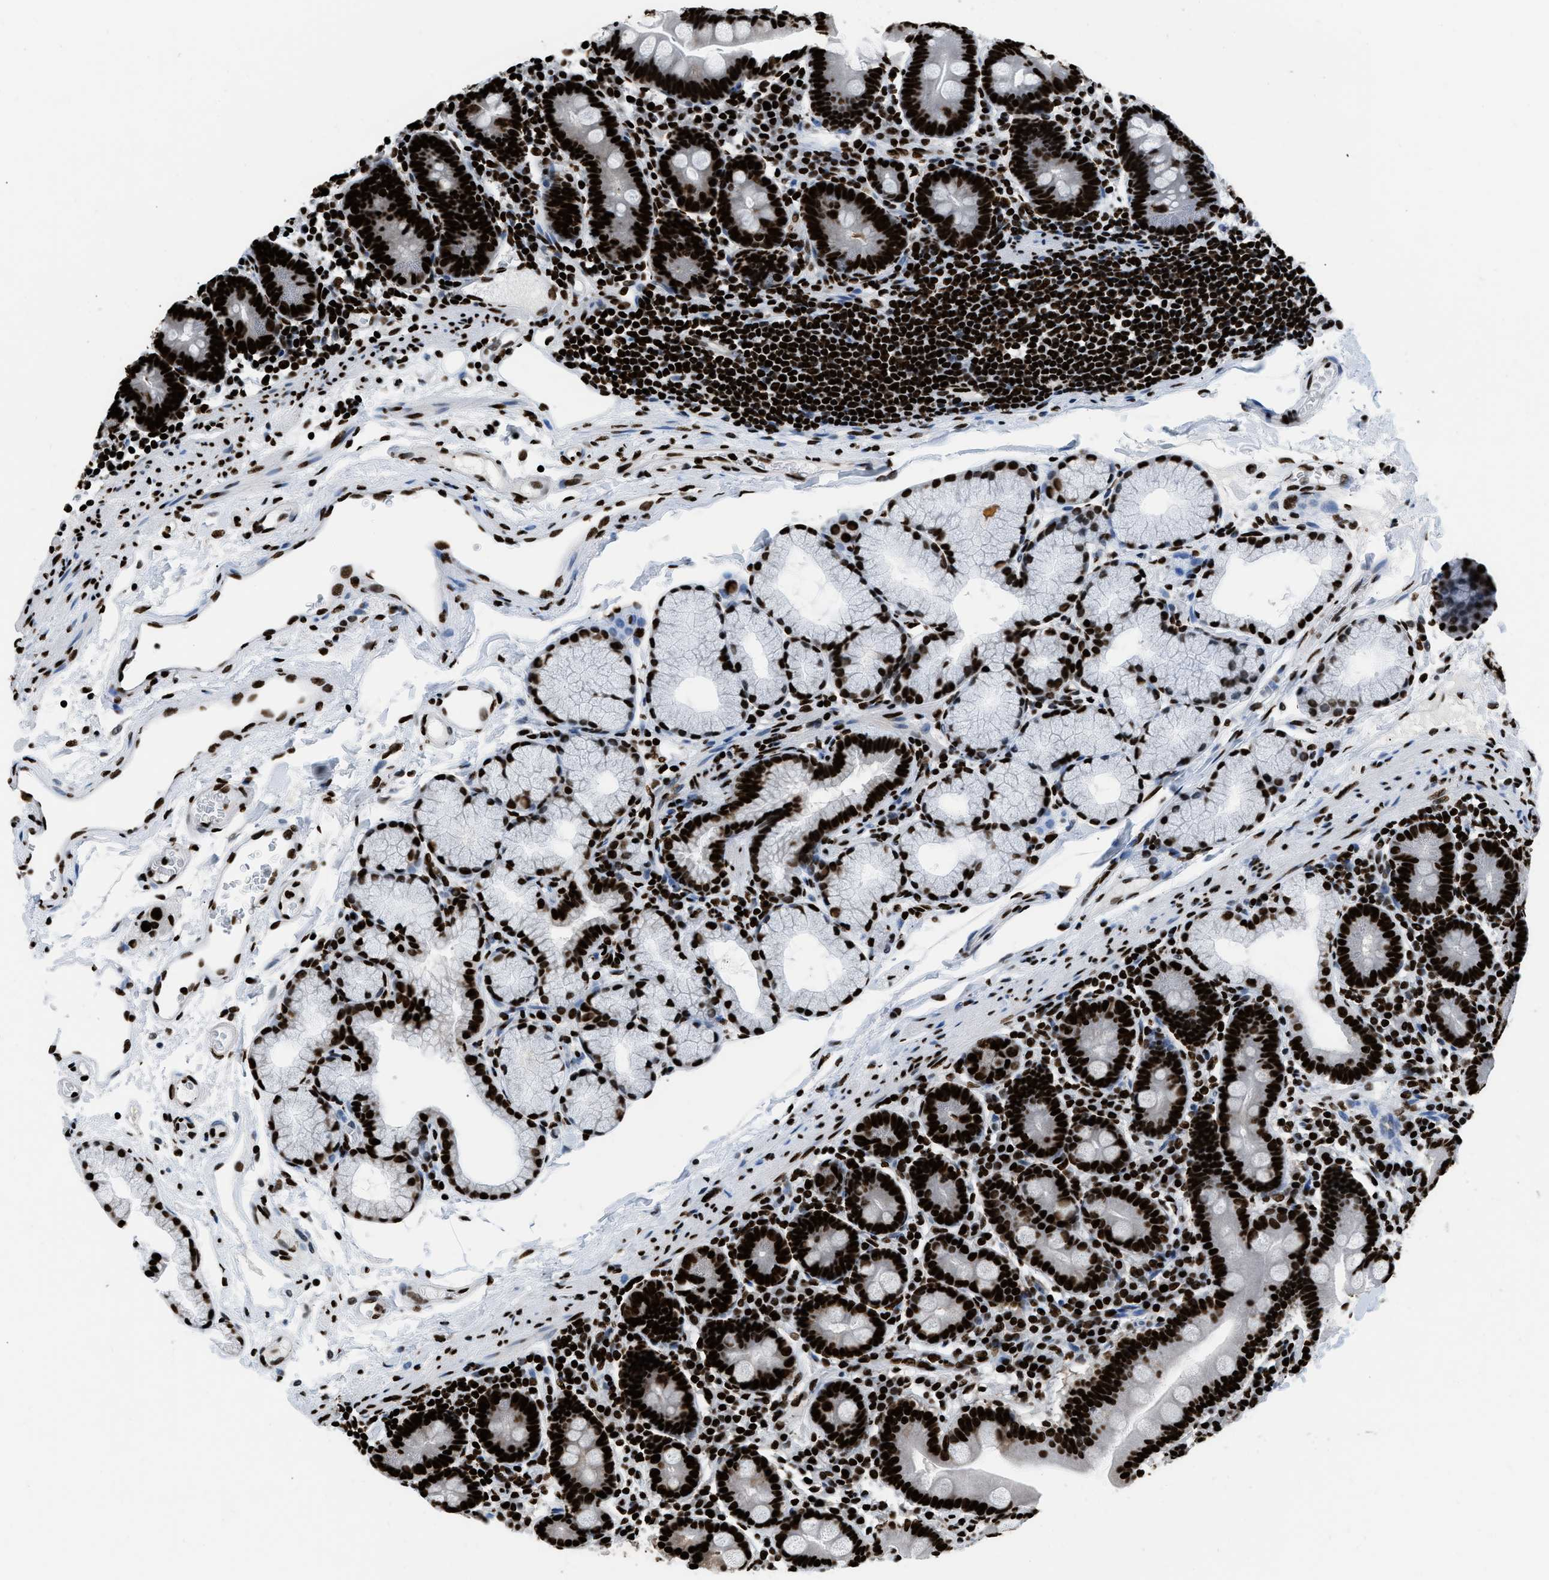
{"staining": {"intensity": "strong", "quantity": ">75%", "location": "nuclear"}, "tissue": "duodenum", "cell_type": "Glandular cells", "image_type": "normal", "snomed": [{"axis": "morphology", "description": "Normal tissue, NOS"}, {"axis": "topography", "description": "Duodenum"}], "caption": "Immunohistochemistry of benign duodenum reveals high levels of strong nuclear positivity in approximately >75% of glandular cells.", "gene": "HNRNPM", "patient": {"sex": "male", "age": 50}}